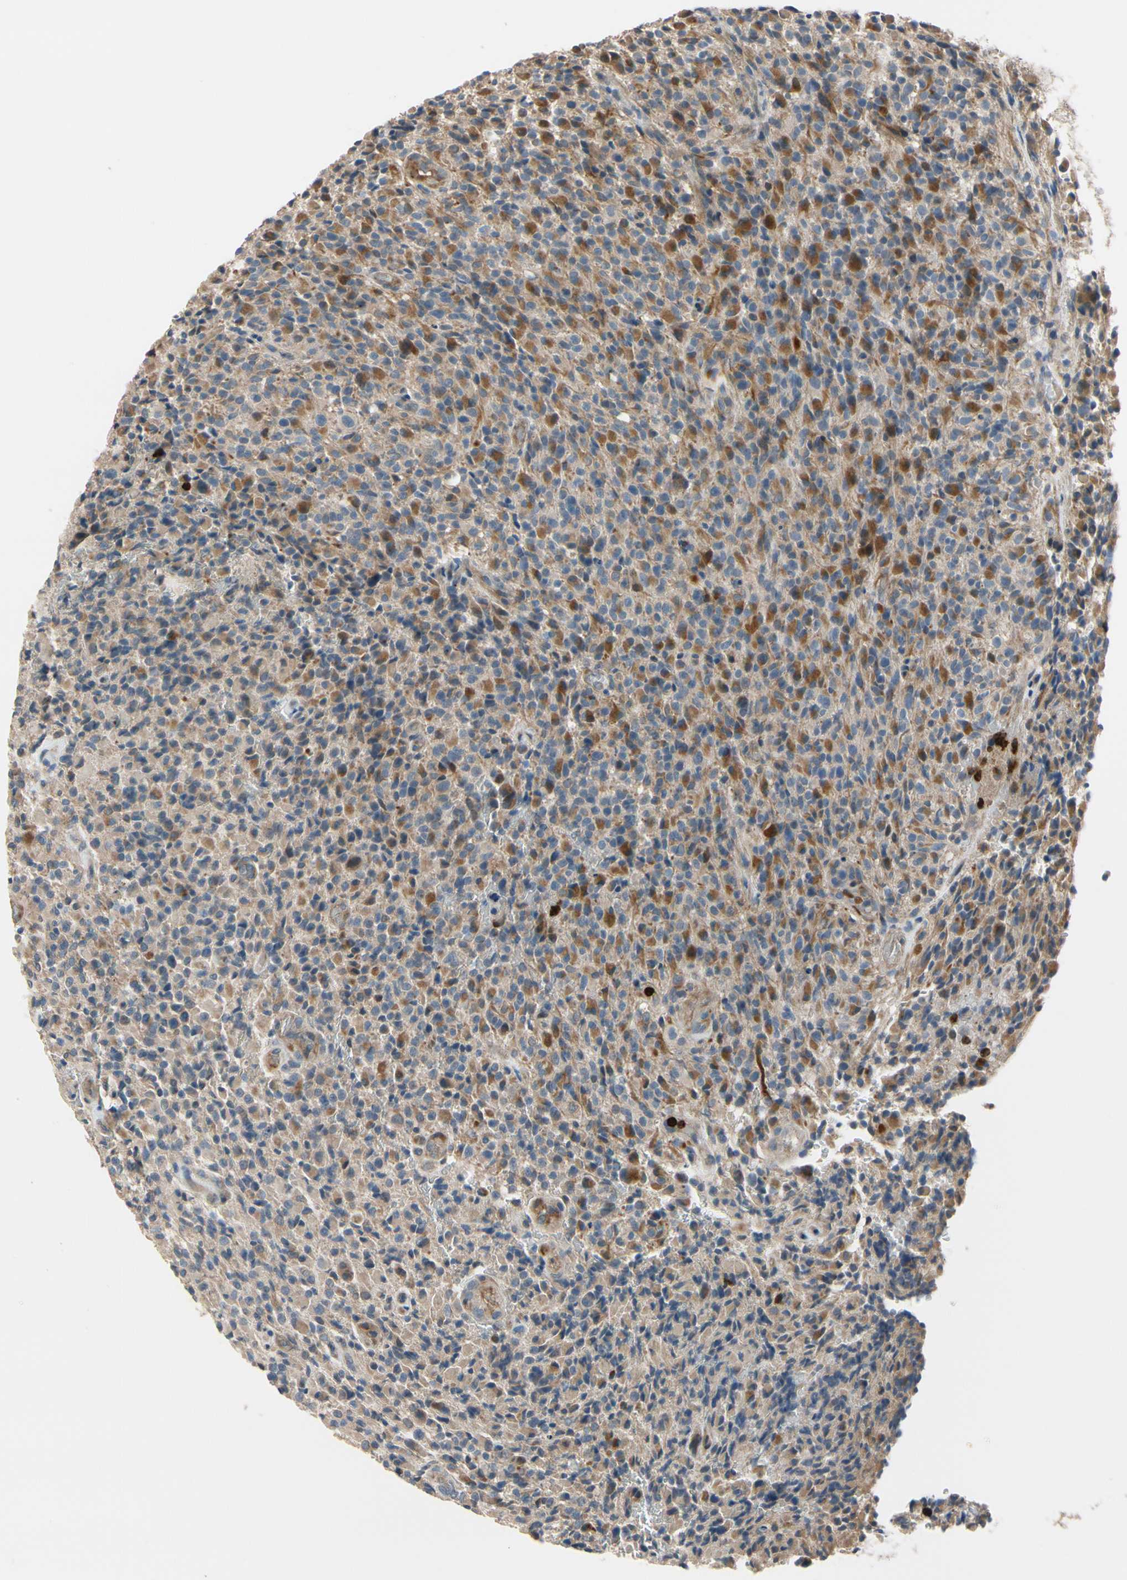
{"staining": {"intensity": "moderate", "quantity": "<25%", "location": "cytoplasmic/membranous"}, "tissue": "glioma", "cell_type": "Tumor cells", "image_type": "cancer", "snomed": [{"axis": "morphology", "description": "Glioma, malignant, High grade"}, {"axis": "topography", "description": "Brain"}], "caption": "The image reveals staining of malignant glioma (high-grade), revealing moderate cytoplasmic/membranous protein expression (brown color) within tumor cells. Immunohistochemistry stains the protein of interest in brown and the nuclei are stained blue.", "gene": "SIGLEC5", "patient": {"sex": "male", "age": 71}}